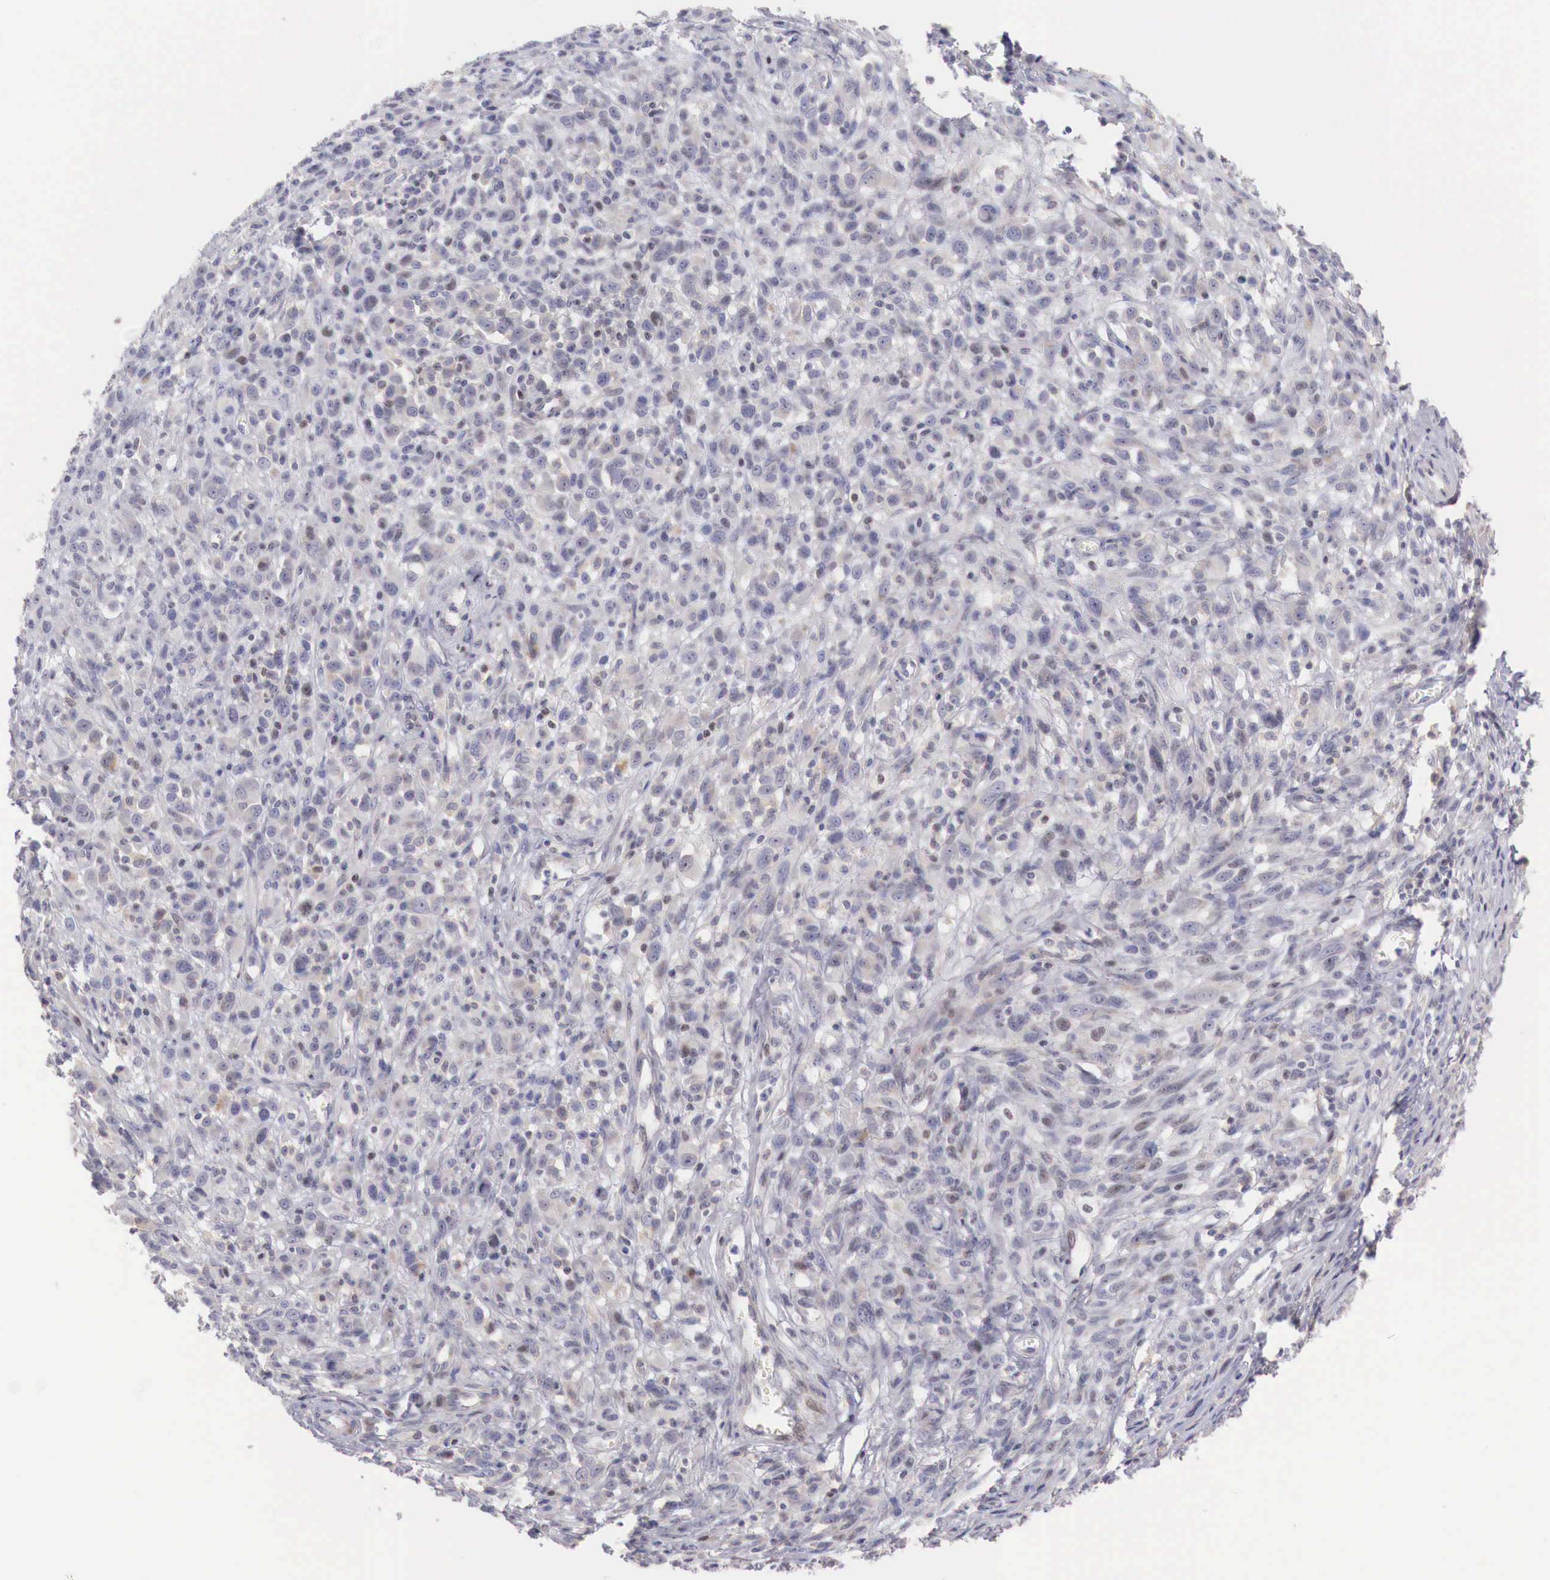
{"staining": {"intensity": "negative", "quantity": "none", "location": "none"}, "tissue": "melanoma", "cell_type": "Tumor cells", "image_type": "cancer", "snomed": [{"axis": "morphology", "description": "Malignant melanoma, NOS"}, {"axis": "topography", "description": "Skin"}], "caption": "Tumor cells are negative for protein expression in human melanoma. (DAB (3,3'-diaminobenzidine) immunohistochemistry (IHC), high magnification).", "gene": "CLCN5", "patient": {"sex": "male", "age": 51}}